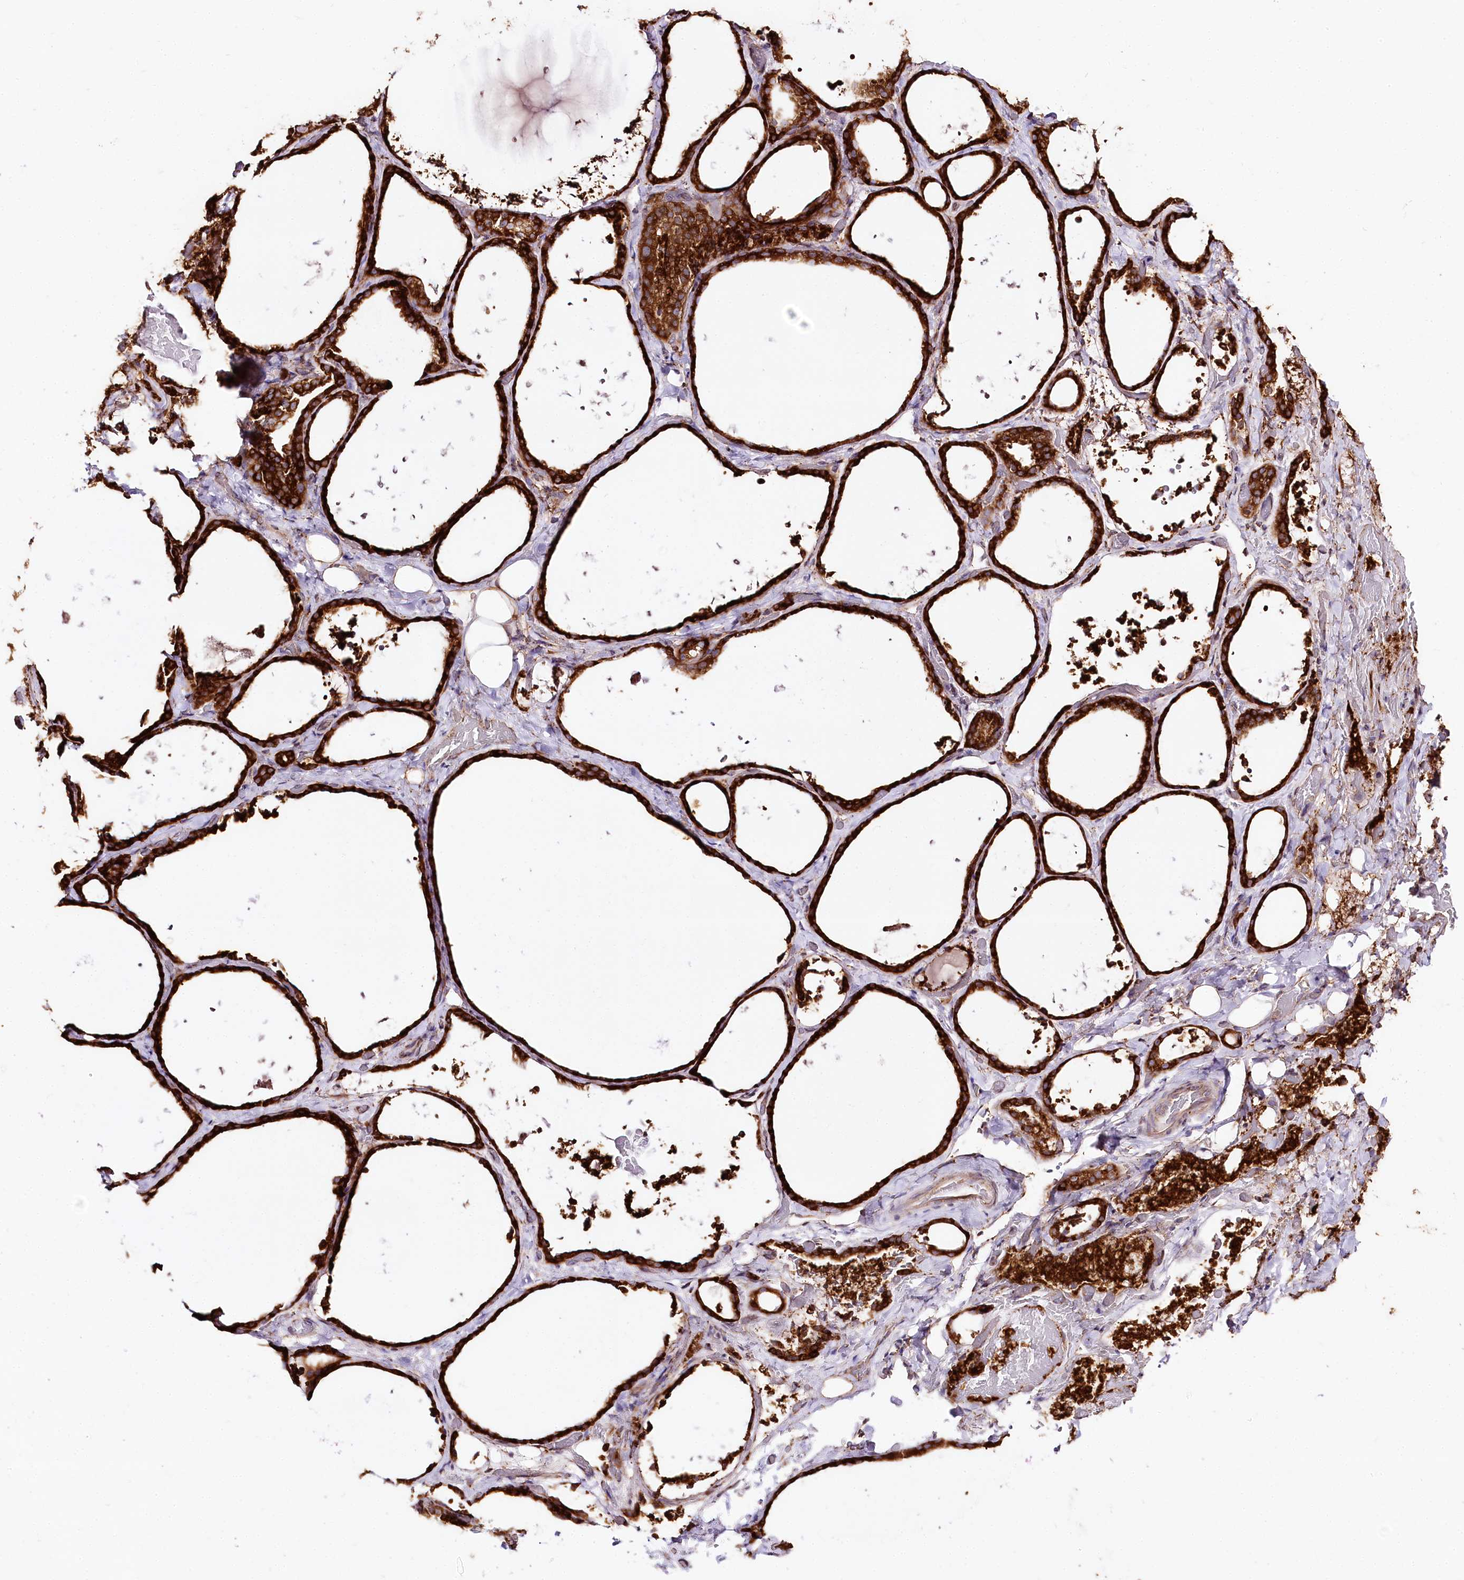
{"staining": {"intensity": "strong", "quantity": ">75%", "location": "cytoplasmic/membranous"}, "tissue": "thyroid gland", "cell_type": "Glandular cells", "image_type": "normal", "snomed": [{"axis": "morphology", "description": "Normal tissue, NOS"}, {"axis": "topography", "description": "Thyroid gland"}], "caption": "Glandular cells demonstrate high levels of strong cytoplasmic/membranous positivity in approximately >75% of cells in normal human thyroid gland.", "gene": "CNPY2", "patient": {"sex": "female", "age": 44}}